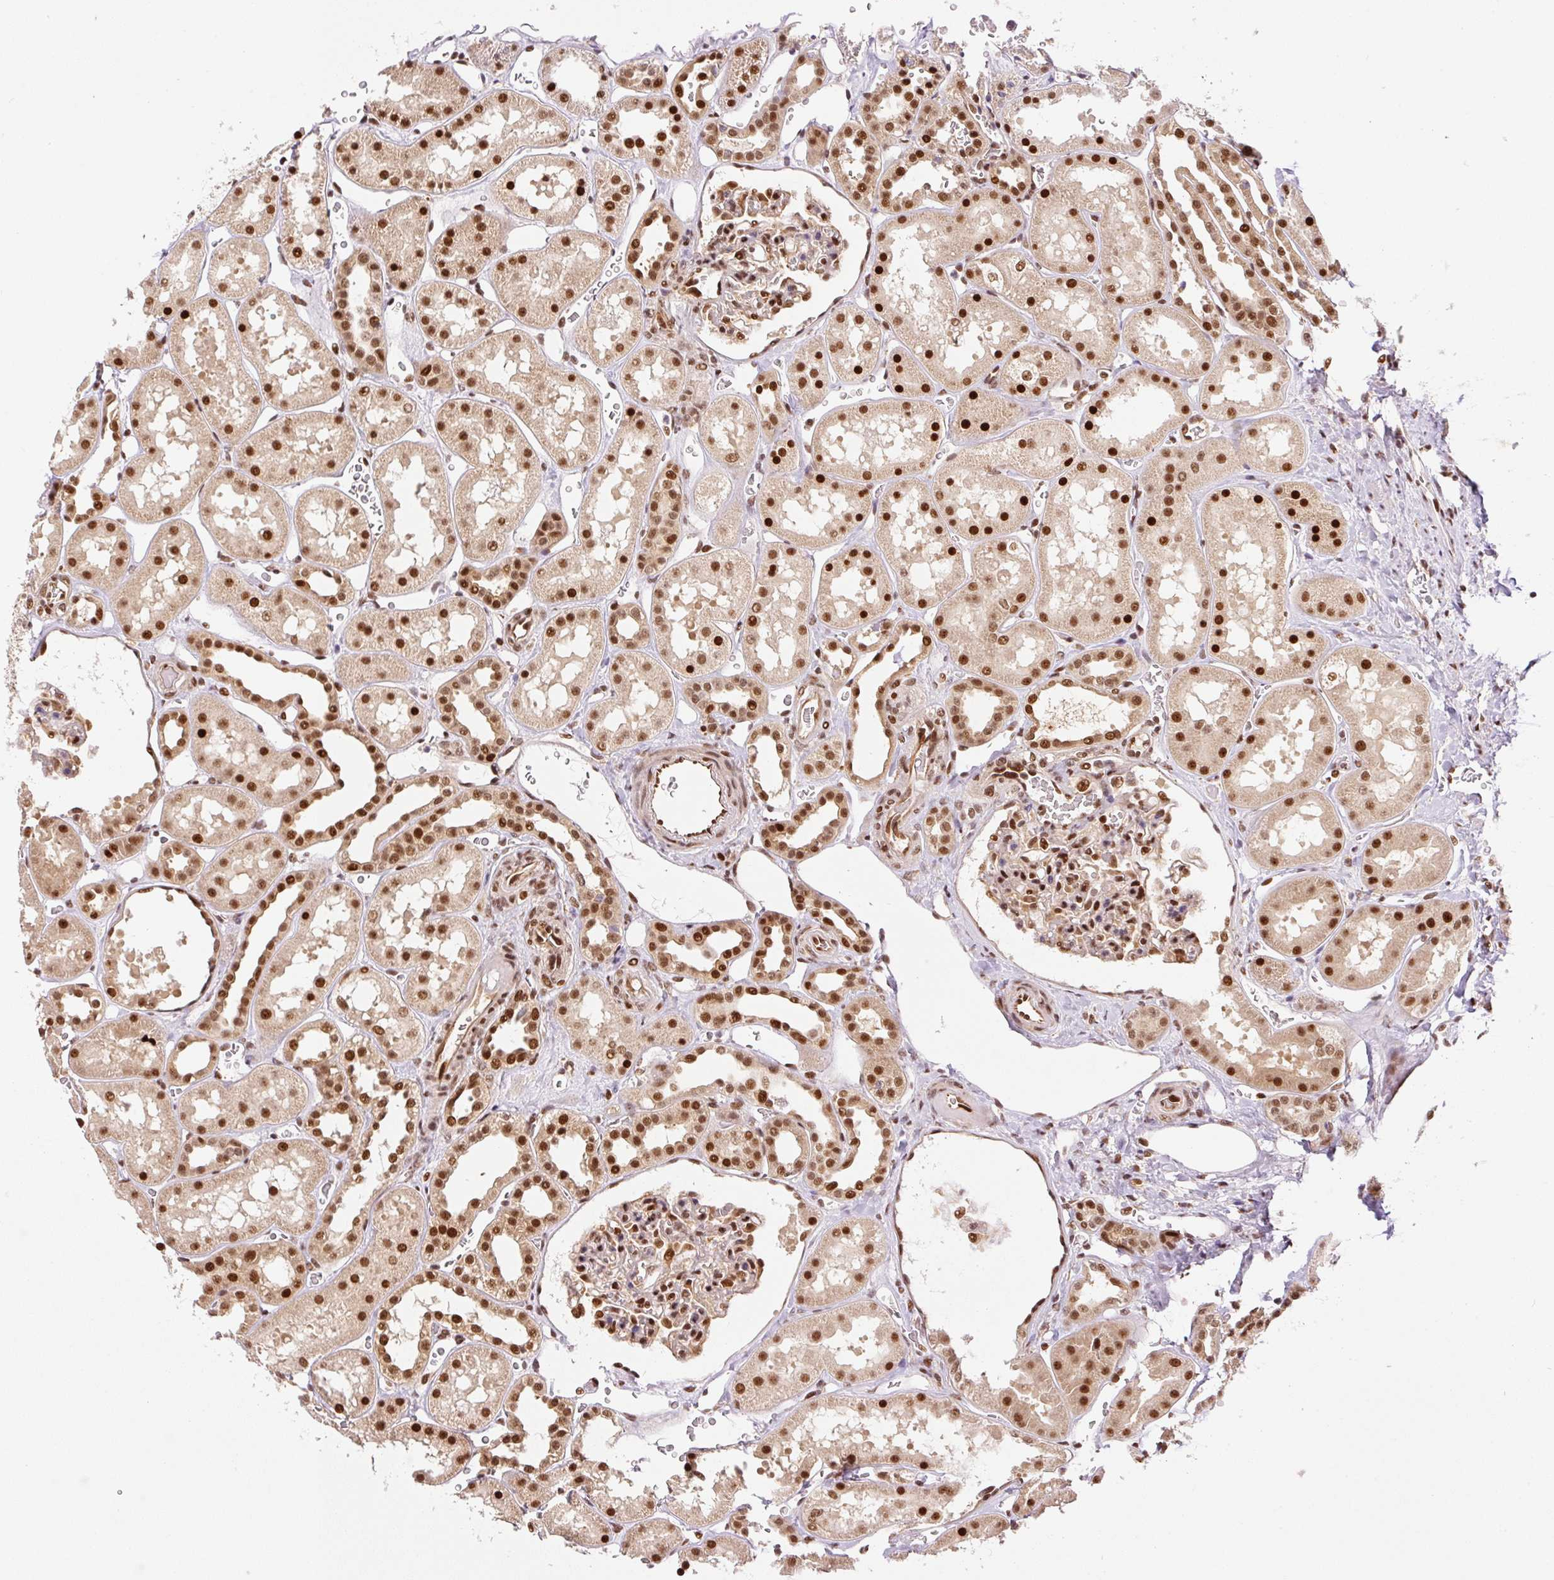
{"staining": {"intensity": "strong", "quantity": ">75%", "location": "nuclear"}, "tissue": "kidney", "cell_type": "Cells in glomeruli", "image_type": "normal", "snomed": [{"axis": "morphology", "description": "Normal tissue, NOS"}, {"axis": "topography", "description": "Kidney"}], "caption": "Immunohistochemical staining of benign human kidney displays >75% levels of strong nuclear protein staining in approximately >75% of cells in glomeruli.", "gene": "INTS8", "patient": {"sex": "female", "age": 41}}